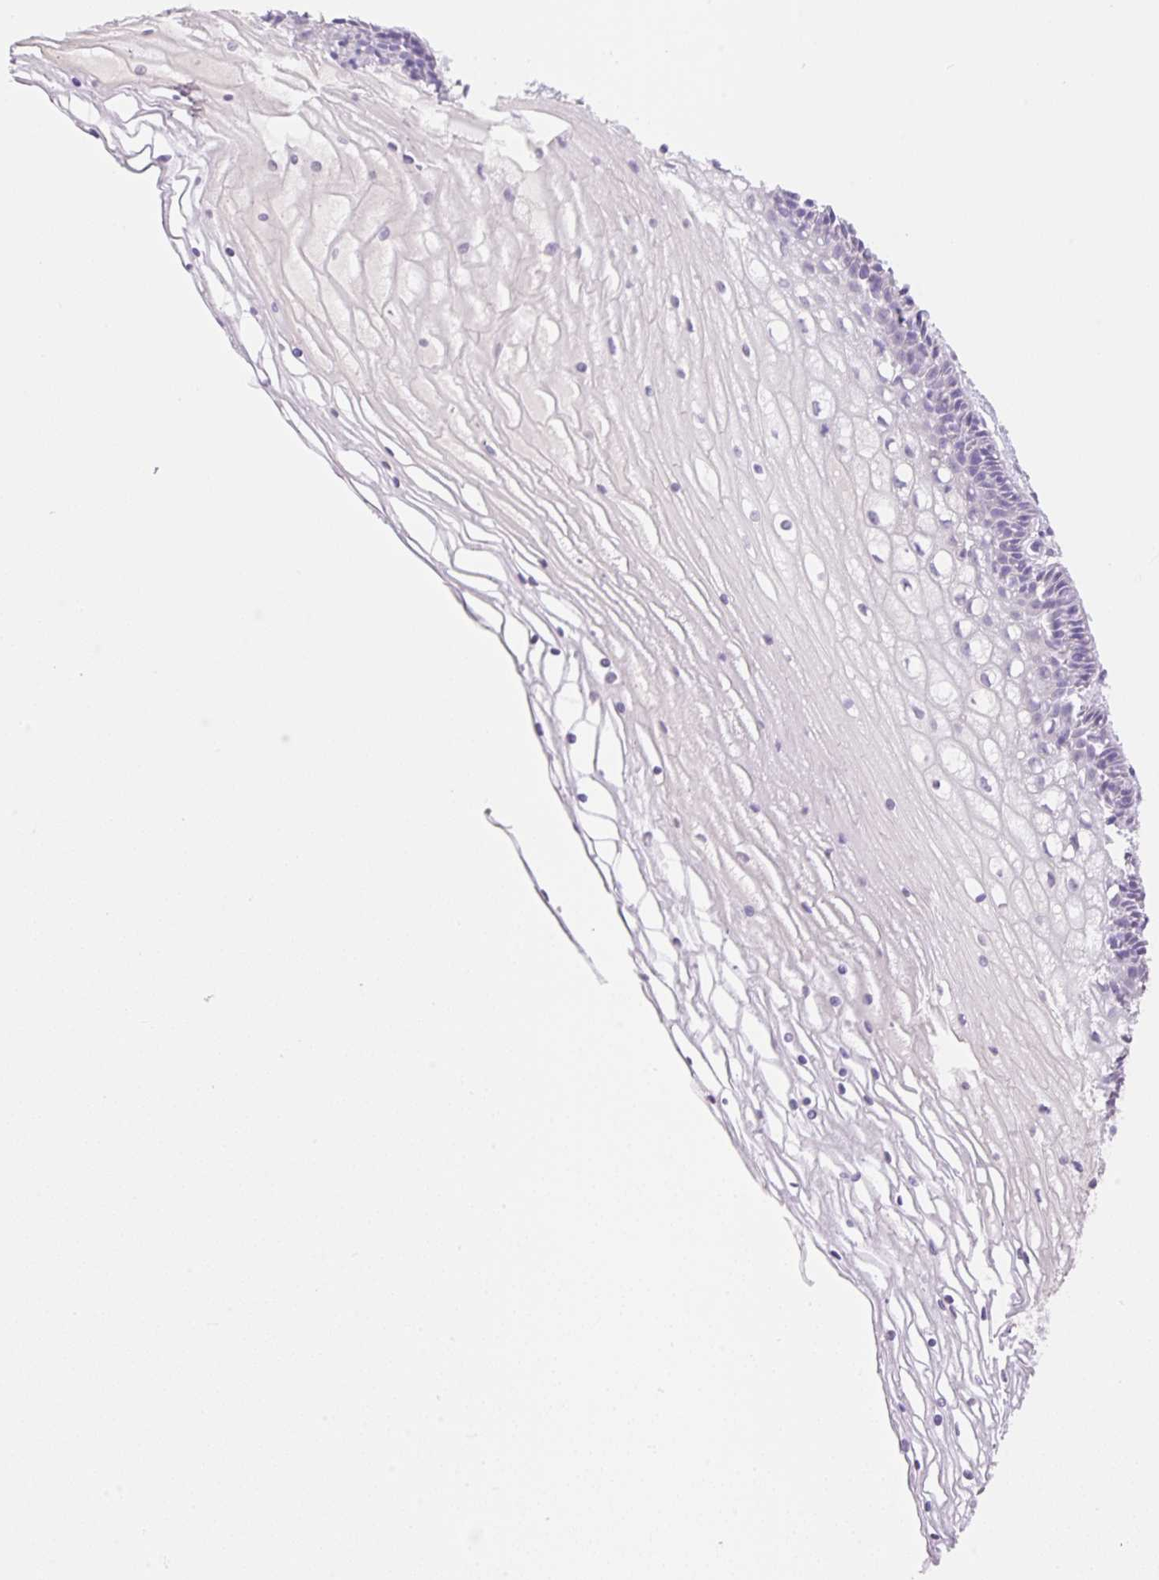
{"staining": {"intensity": "negative", "quantity": "none", "location": "none"}, "tissue": "cervix", "cell_type": "Glandular cells", "image_type": "normal", "snomed": [{"axis": "morphology", "description": "Normal tissue, NOS"}, {"axis": "topography", "description": "Cervix"}], "caption": "DAB immunohistochemical staining of benign cervix demonstrates no significant positivity in glandular cells.", "gene": "HCRTR2", "patient": {"sex": "female", "age": 36}}